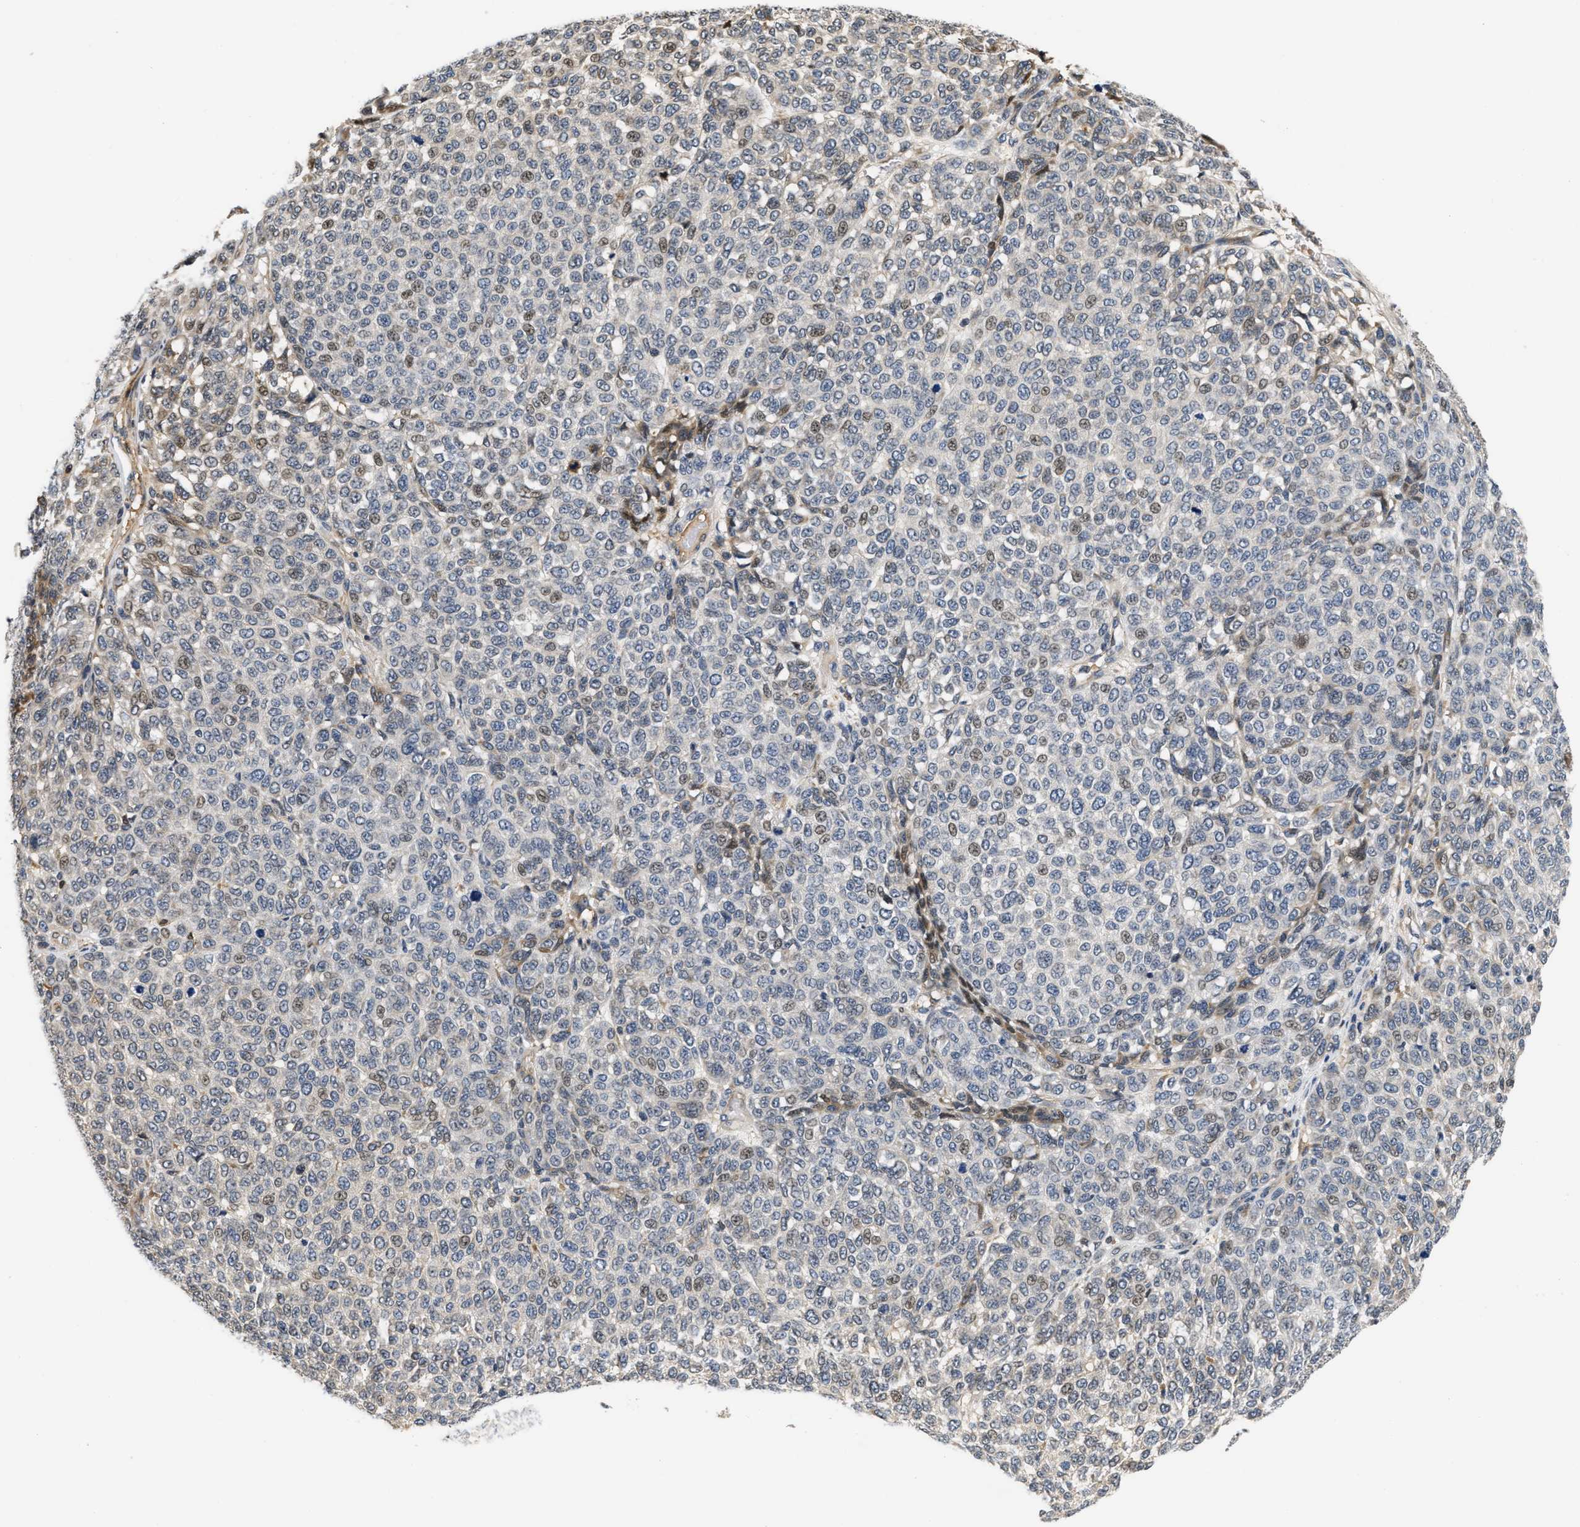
{"staining": {"intensity": "weak", "quantity": "25%-75%", "location": "cytoplasmic/membranous,nuclear"}, "tissue": "melanoma", "cell_type": "Tumor cells", "image_type": "cancer", "snomed": [{"axis": "morphology", "description": "Malignant melanoma, NOS"}, {"axis": "topography", "description": "Skin"}], "caption": "Human melanoma stained with a brown dye exhibits weak cytoplasmic/membranous and nuclear positive positivity in about 25%-75% of tumor cells.", "gene": "TNIP2", "patient": {"sex": "male", "age": 59}}